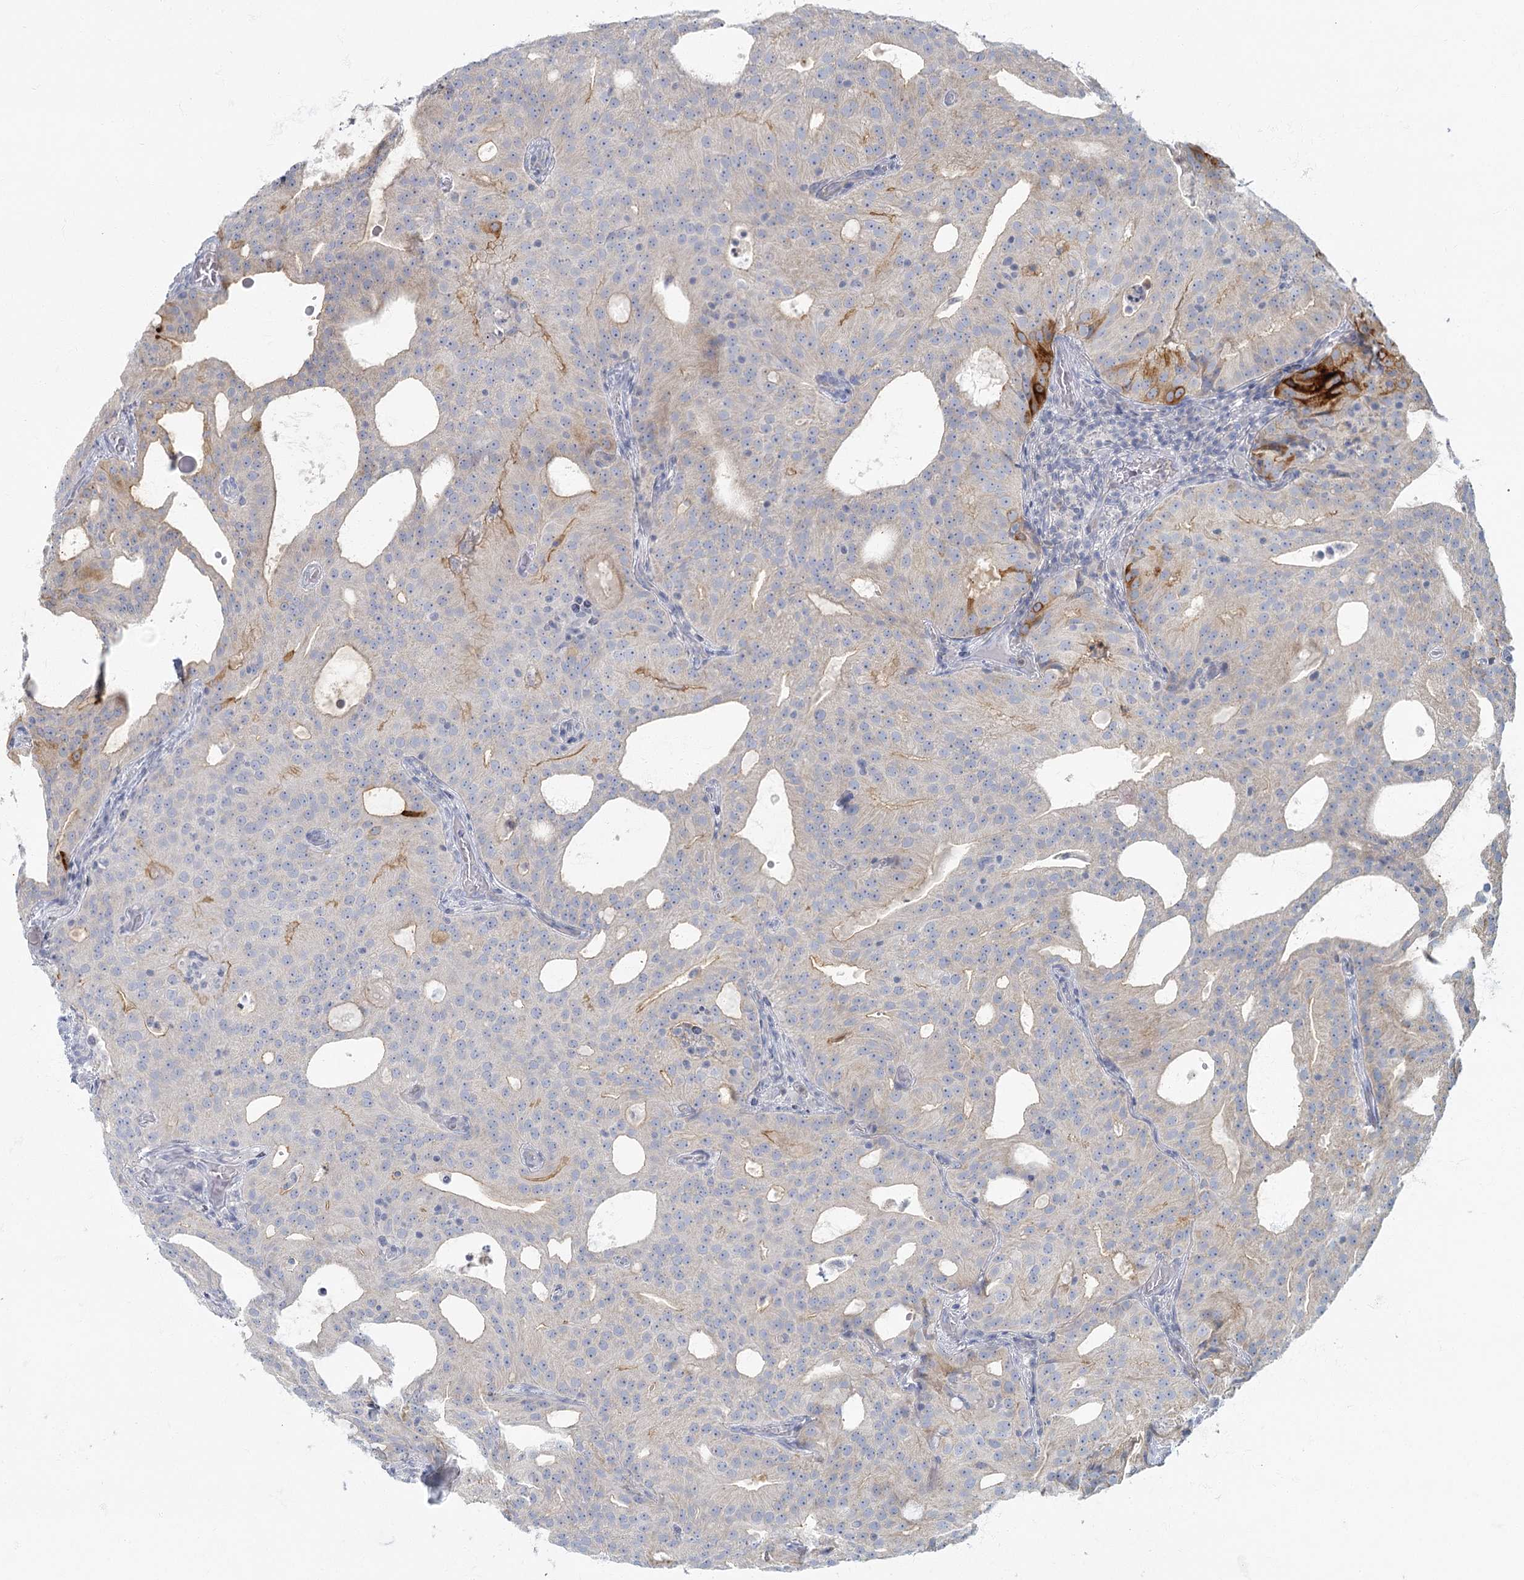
{"staining": {"intensity": "moderate", "quantity": "<25%", "location": "cytoplasmic/membranous"}, "tissue": "prostate cancer", "cell_type": "Tumor cells", "image_type": "cancer", "snomed": [{"axis": "morphology", "description": "Adenocarcinoma, Medium grade"}, {"axis": "topography", "description": "Prostate"}], "caption": "IHC image of medium-grade adenocarcinoma (prostate) stained for a protein (brown), which exhibits low levels of moderate cytoplasmic/membranous staining in approximately <25% of tumor cells.", "gene": "FAM110C", "patient": {"sex": "male", "age": 88}}